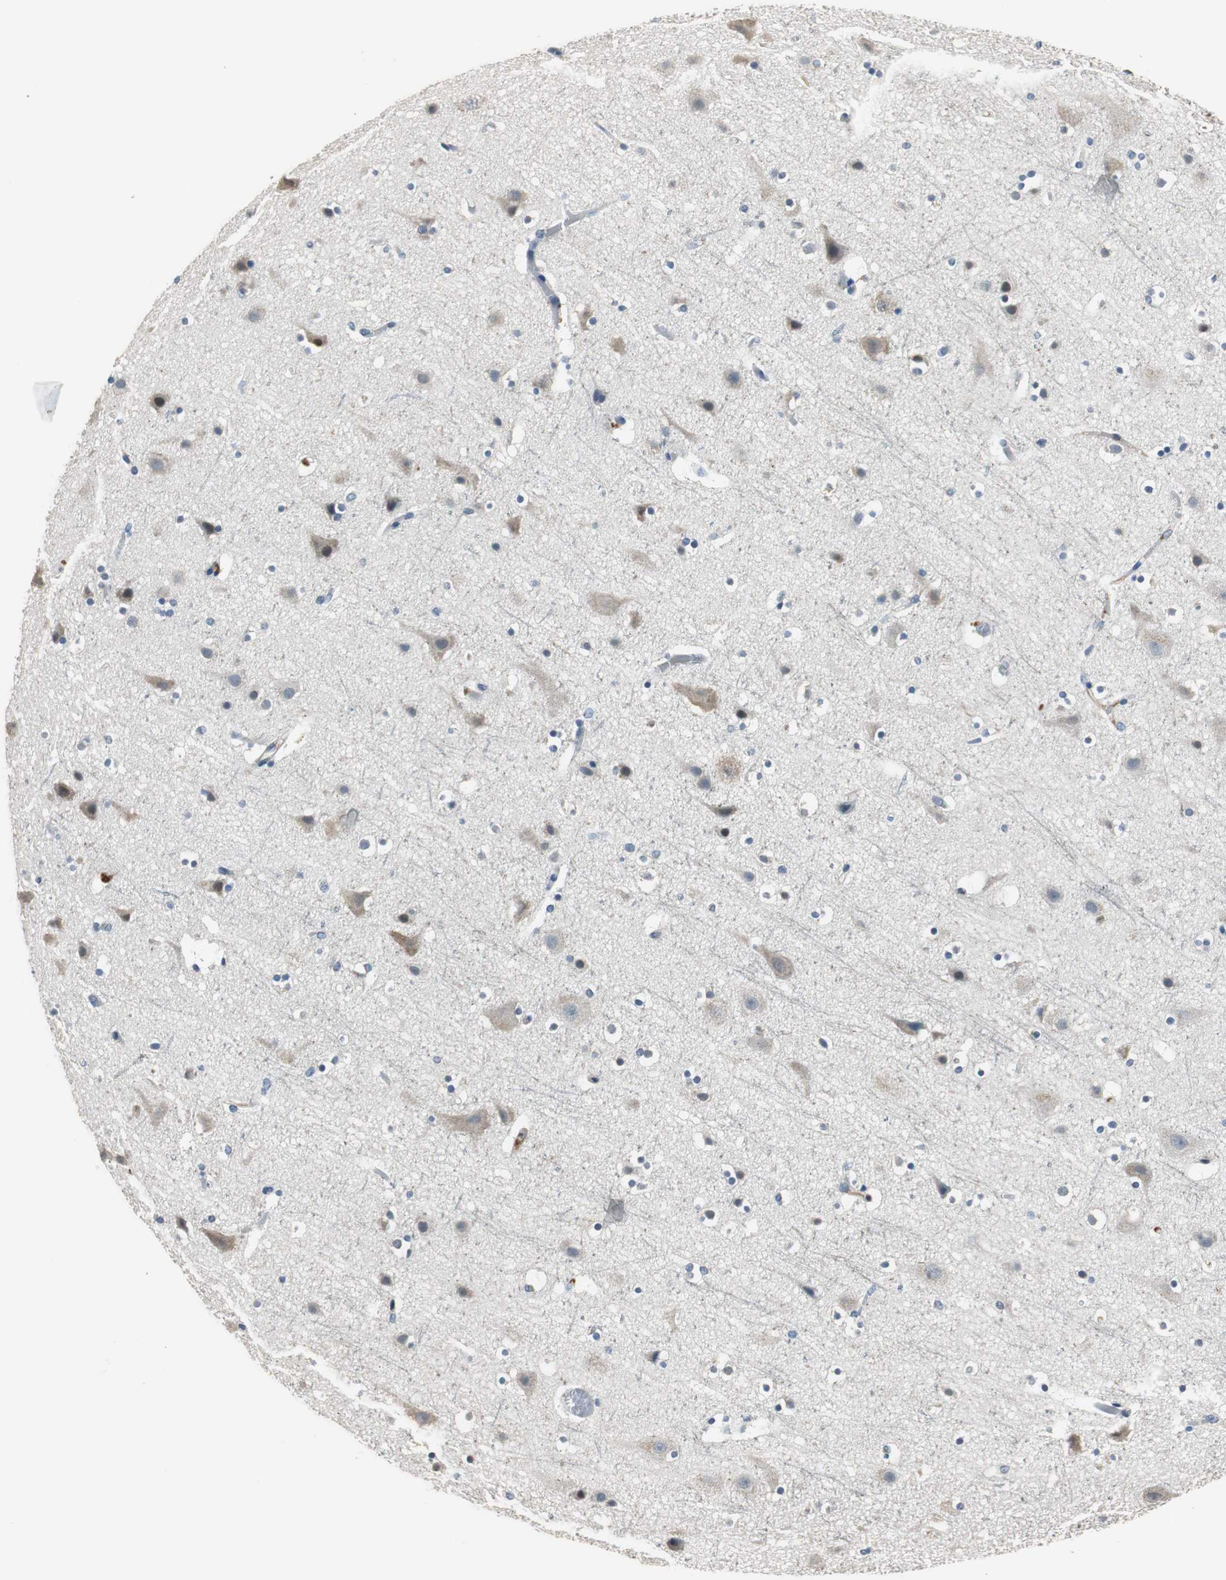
{"staining": {"intensity": "negative", "quantity": "none", "location": "none"}, "tissue": "cerebral cortex", "cell_type": "Endothelial cells", "image_type": "normal", "snomed": [{"axis": "morphology", "description": "Normal tissue, NOS"}, {"axis": "topography", "description": "Cerebral cortex"}], "caption": "This image is of normal cerebral cortex stained with immunohistochemistry to label a protein in brown with the nuclei are counter-stained blue. There is no expression in endothelial cells.", "gene": "MTIF2", "patient": {"sex": "male", "age": 45}}